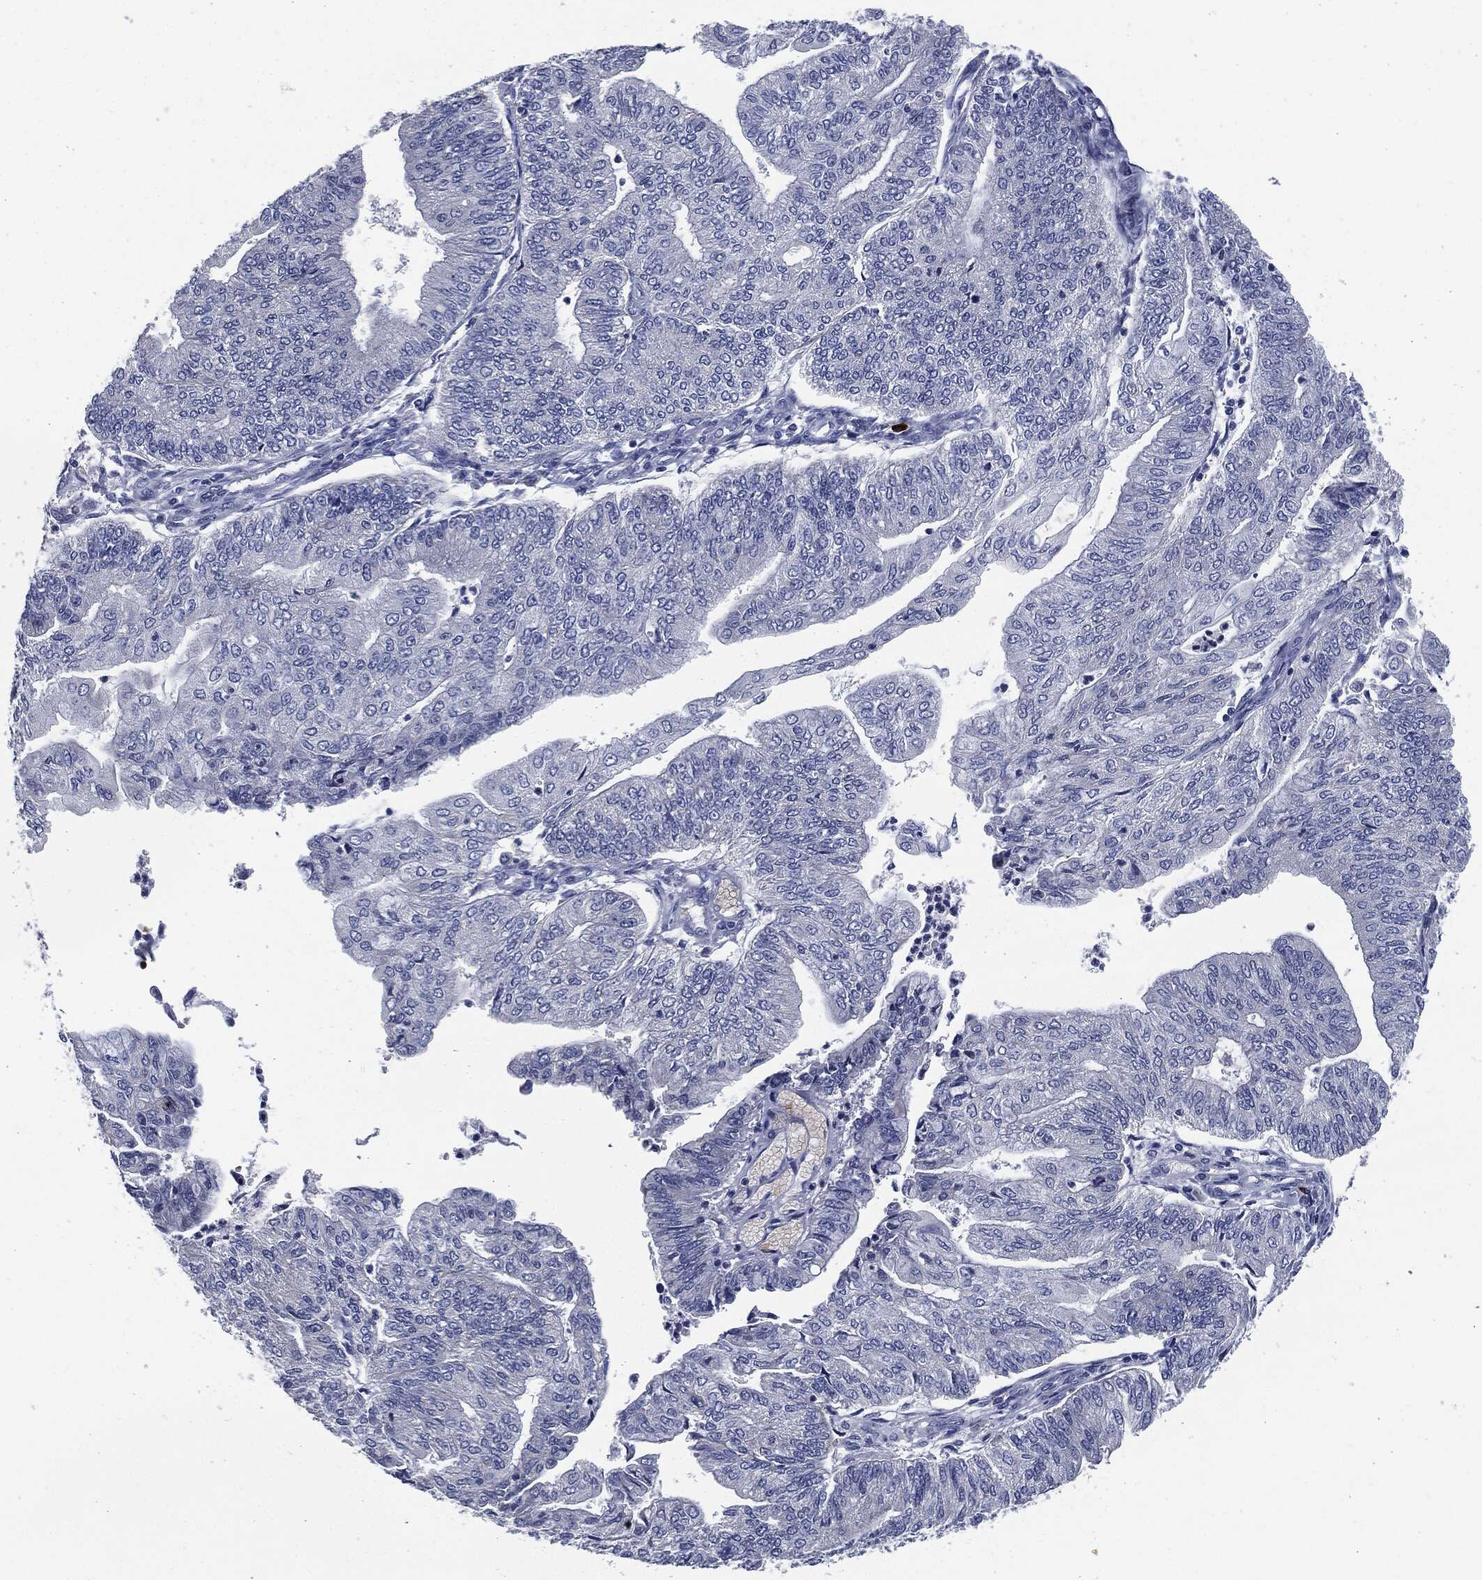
{"staining": {"intensity": "negative", "quantity": "none", "location": "none"}, "tissue": "endometrial cancer", "cell_type": "Tumor cells", "image_type": "cancer", "snomed": [{"axis": "morphology", "description": "Adenocarcinoma, NOS"}, {"axis": "topography", "description": "Endometrium"}], "caption": "Endometrial cancer (adenocarcinoma) stained for a protein using IHC demonstrates no expression tumor cells.", "gene": "SIGLEC9", "patient": {"sex": "female", "age": 59}}